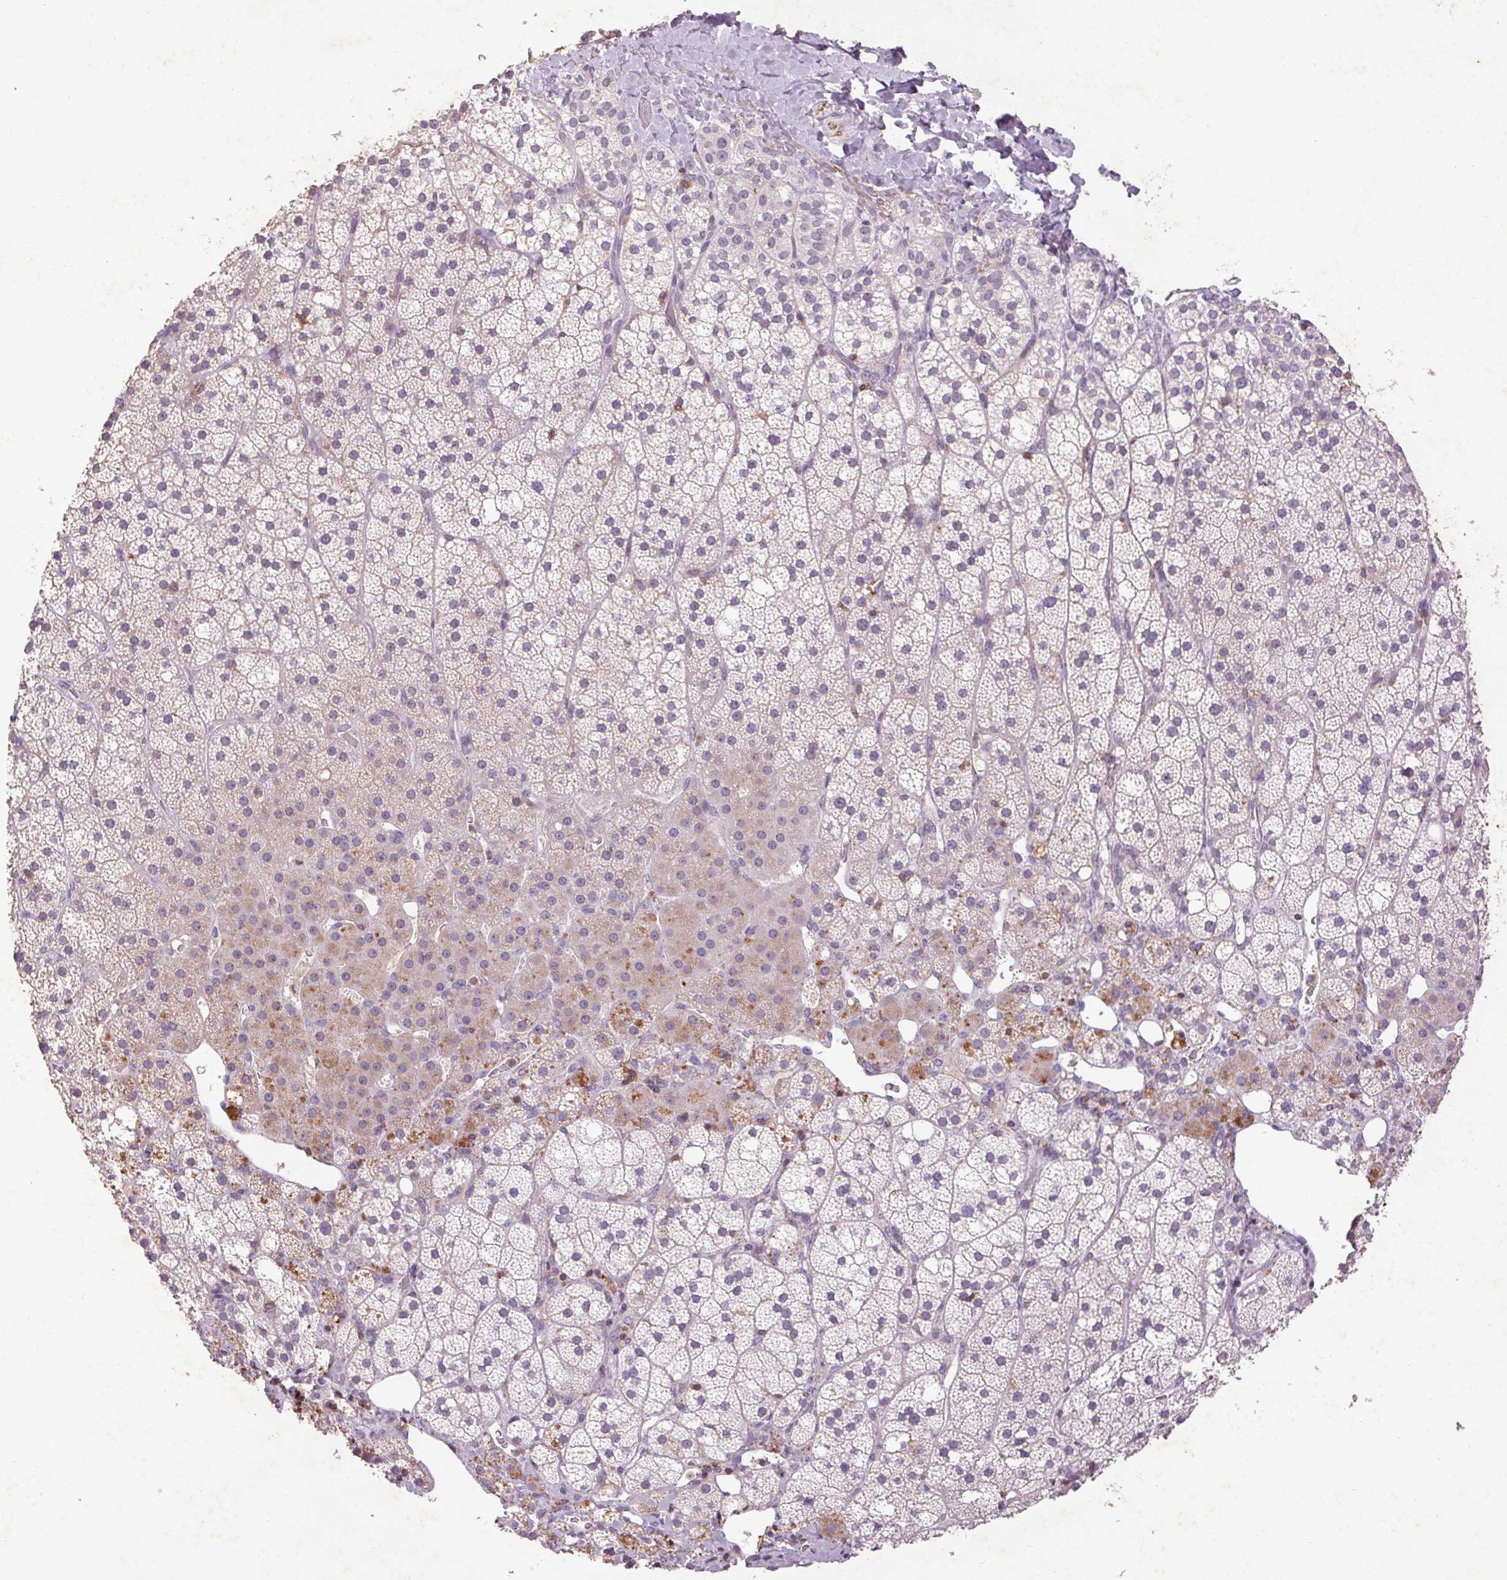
{"staining": {"intensity": "moderate", "quantity": "<25%", "location": "cytoplasmic/membranous"}, "tissue": "adrenal gland", "cell_type": "Glandular cells", "image_type": "normal", "snomed": [{"axis": "morphology", "description": "Normal tissue, NOS"}, {"axis": "topography", "description": "Adrenal gland"}], "caption": "Immunohistochemistry (DAB (3,3'-diaminobenzidine)) staining of benign adrenal gland demonstrates moderate cytoplasmic/membranous protein positivity in about <25% of glandular cells.", "gene": "FNDC7", "patient": {"sex": "male", "age": 53}}